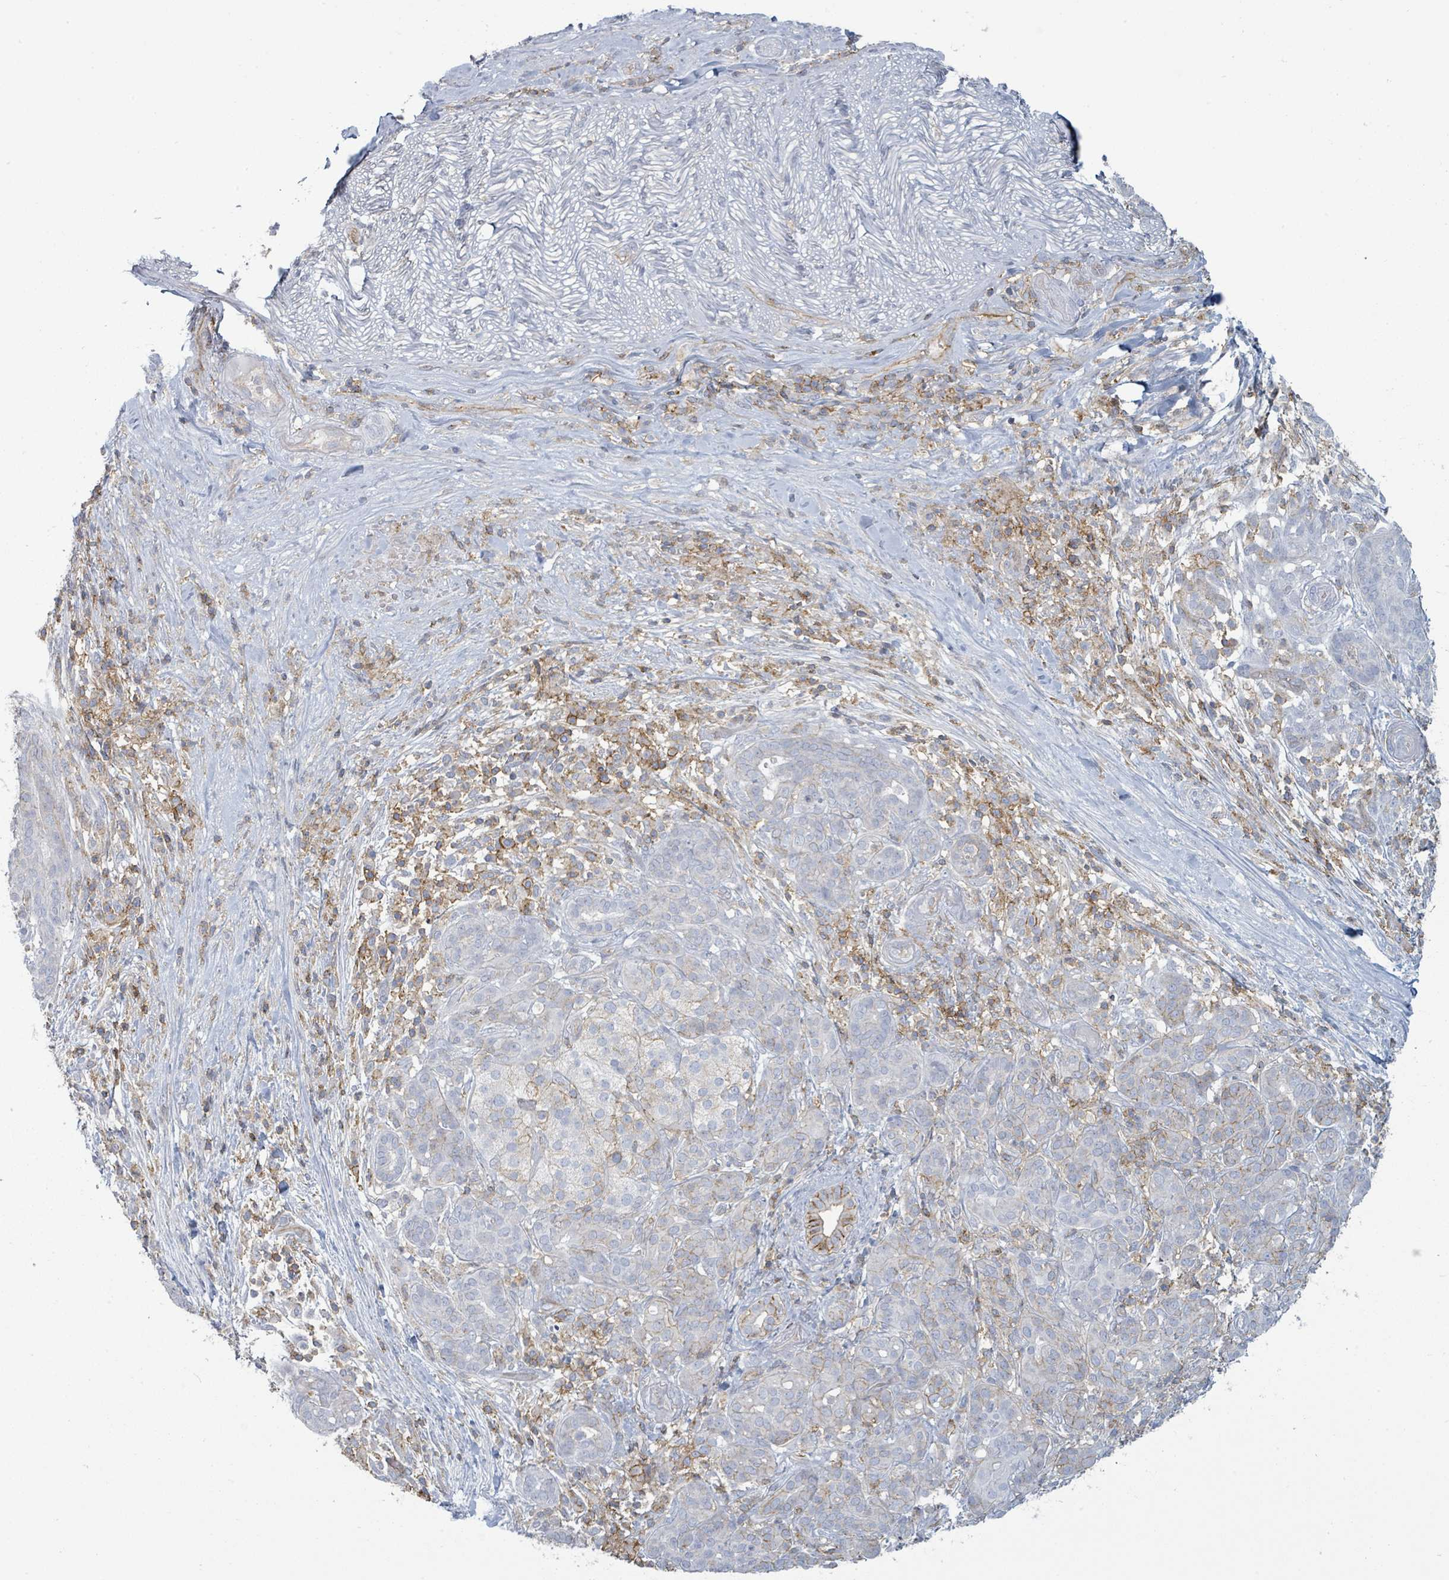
{"staining": {"intensity": "moderate", "quantity": "<25%", "location": "cytoplasmic/membranous"}, "tissue": "pancreatic cancer", "cell_type": "Tumor cells", "image_type": "cancer", "snomed": [{"axis": "morphology", "description": "Adenocarcinoma, NOS"}, {"axis": "topography", "description": "Pancreas"}], "caption": "Tumor cells show low levels of moderate cytoplasmic/membranous staining in approximately <25% of cells in human pancreatic adenocarcinoma.", "gene": "TNFRSF14", "patient": {"sex": "male", "age": 44}}